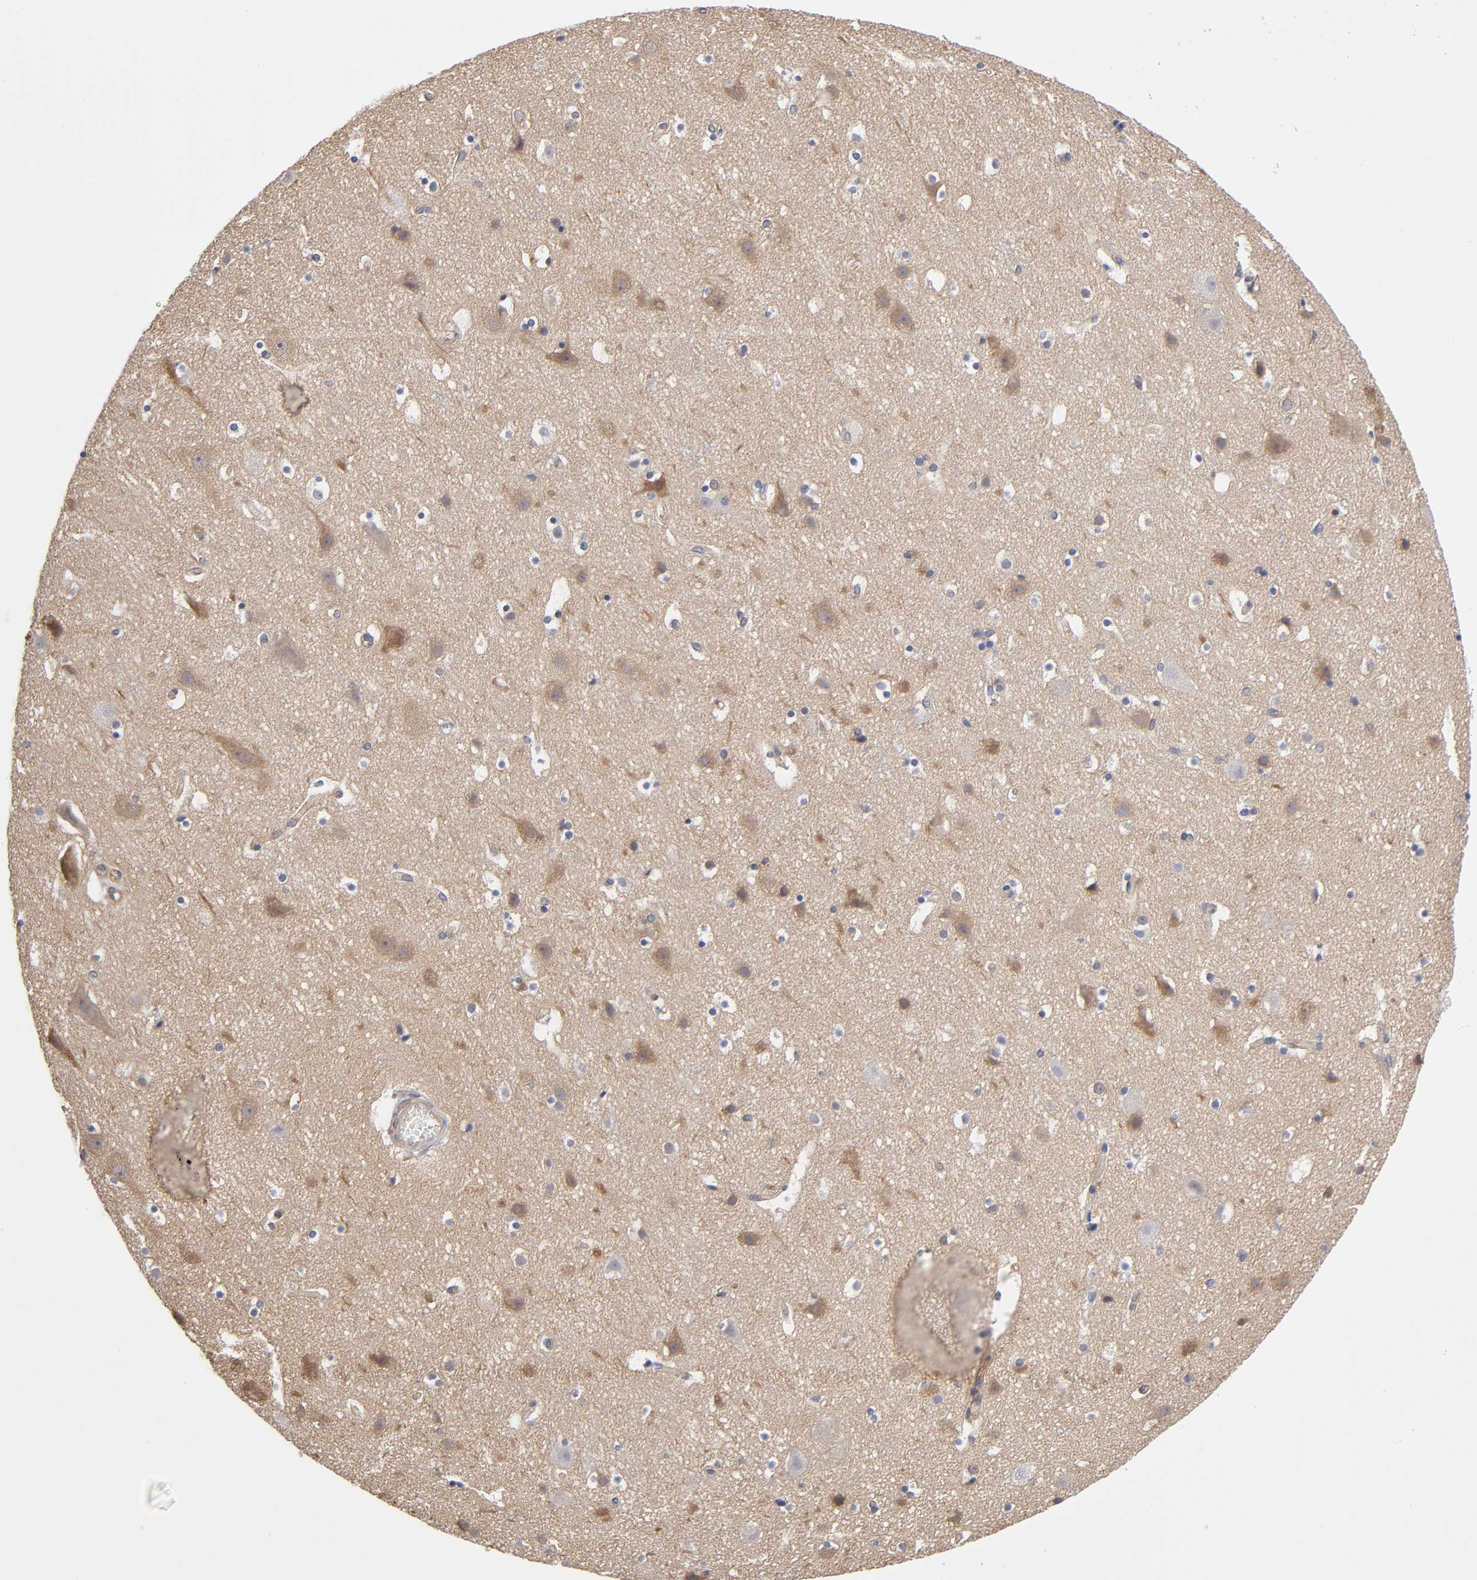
{"staining": {"intensity": "moderate", "quantity": ">75%", "location": "cytoplasmic/membranous"}, "tissue": "cerebral cortex", "cell_type": "Endothelial cells", "image_type": "normal", "snomed": [{"axis": "morphology", "description": "Normal tissue, NOS"}, {"axis": "topography", "description": "Cerebral cortex"}], "caption": "Brown immunohistochemical staining in benign human cerebral cortex exhibits moderate cytoplasmic/membranous expression in about >75% of endothelial cells. The staining was performed using DAB (3,3'-diaminobenzidine) to visualize the protein expression in brown, while the nuclei were stained in blue with hematoxylin (Magnification: 20x).", "gene": "STRN3", "patient": {"sex": "male", "age": 45}}